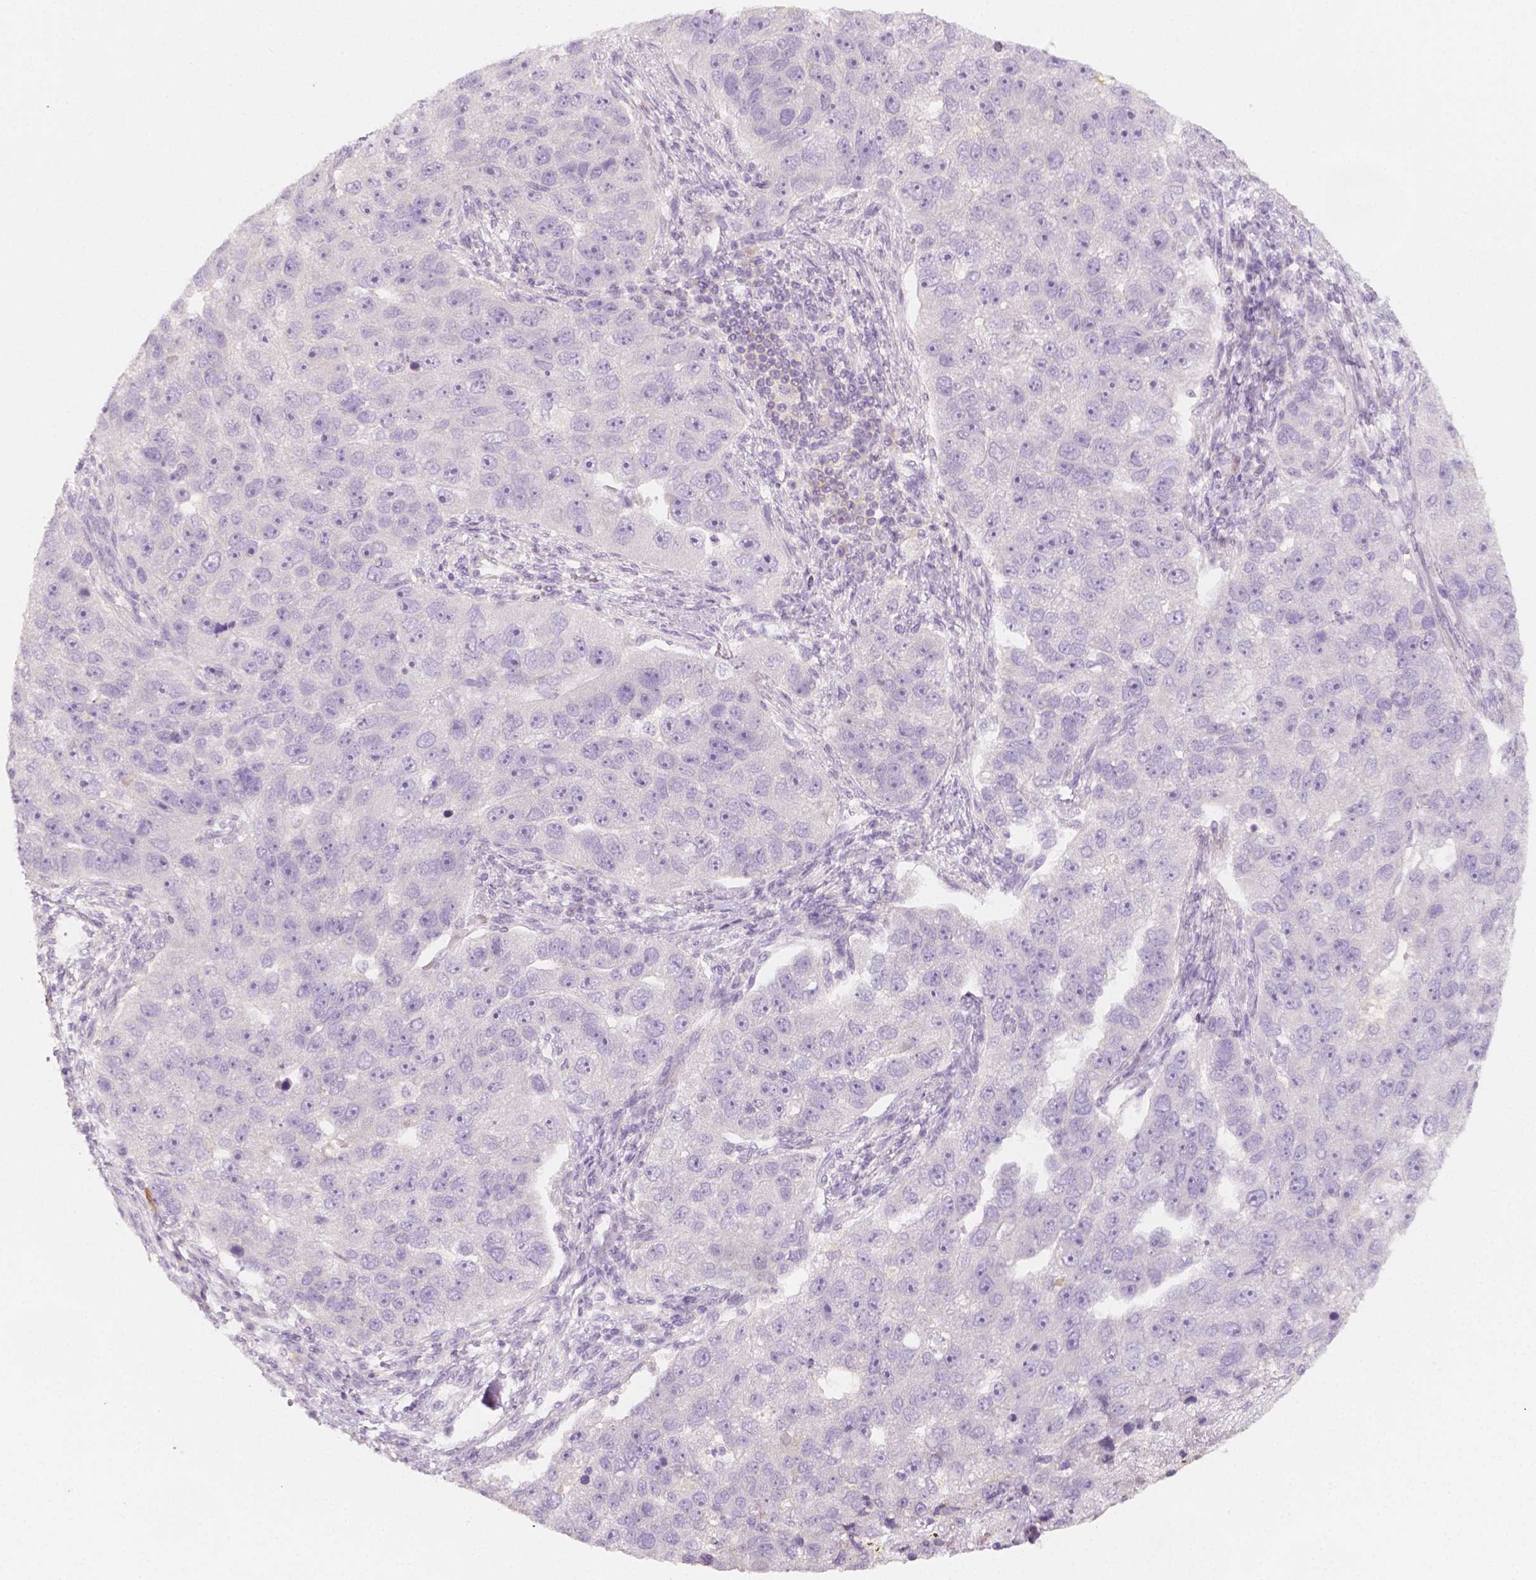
{"staining": {"intensity": "negative", "quantity": "none", "location": "none"}, "tissue": "pancreatic cancer", "cell_type": "Tumor cells", "image_type": "cancer", "snomed": [{"axis": "morphology", "description": "Adenocarcinoma, NOS"}, {"axis": "topography", "description": "Pancreas"}], "caption": "Immunohistochemistry of pancreatic adenocarcinoma shows no positivity in tumor cells. (Stains: DAB immunohistochemistry with hematoxylin counter stain, Microscopy: brightfield microscopy at high magnification).", "gene": "BATF", "patient": {"sex": "female", "age": 61}}